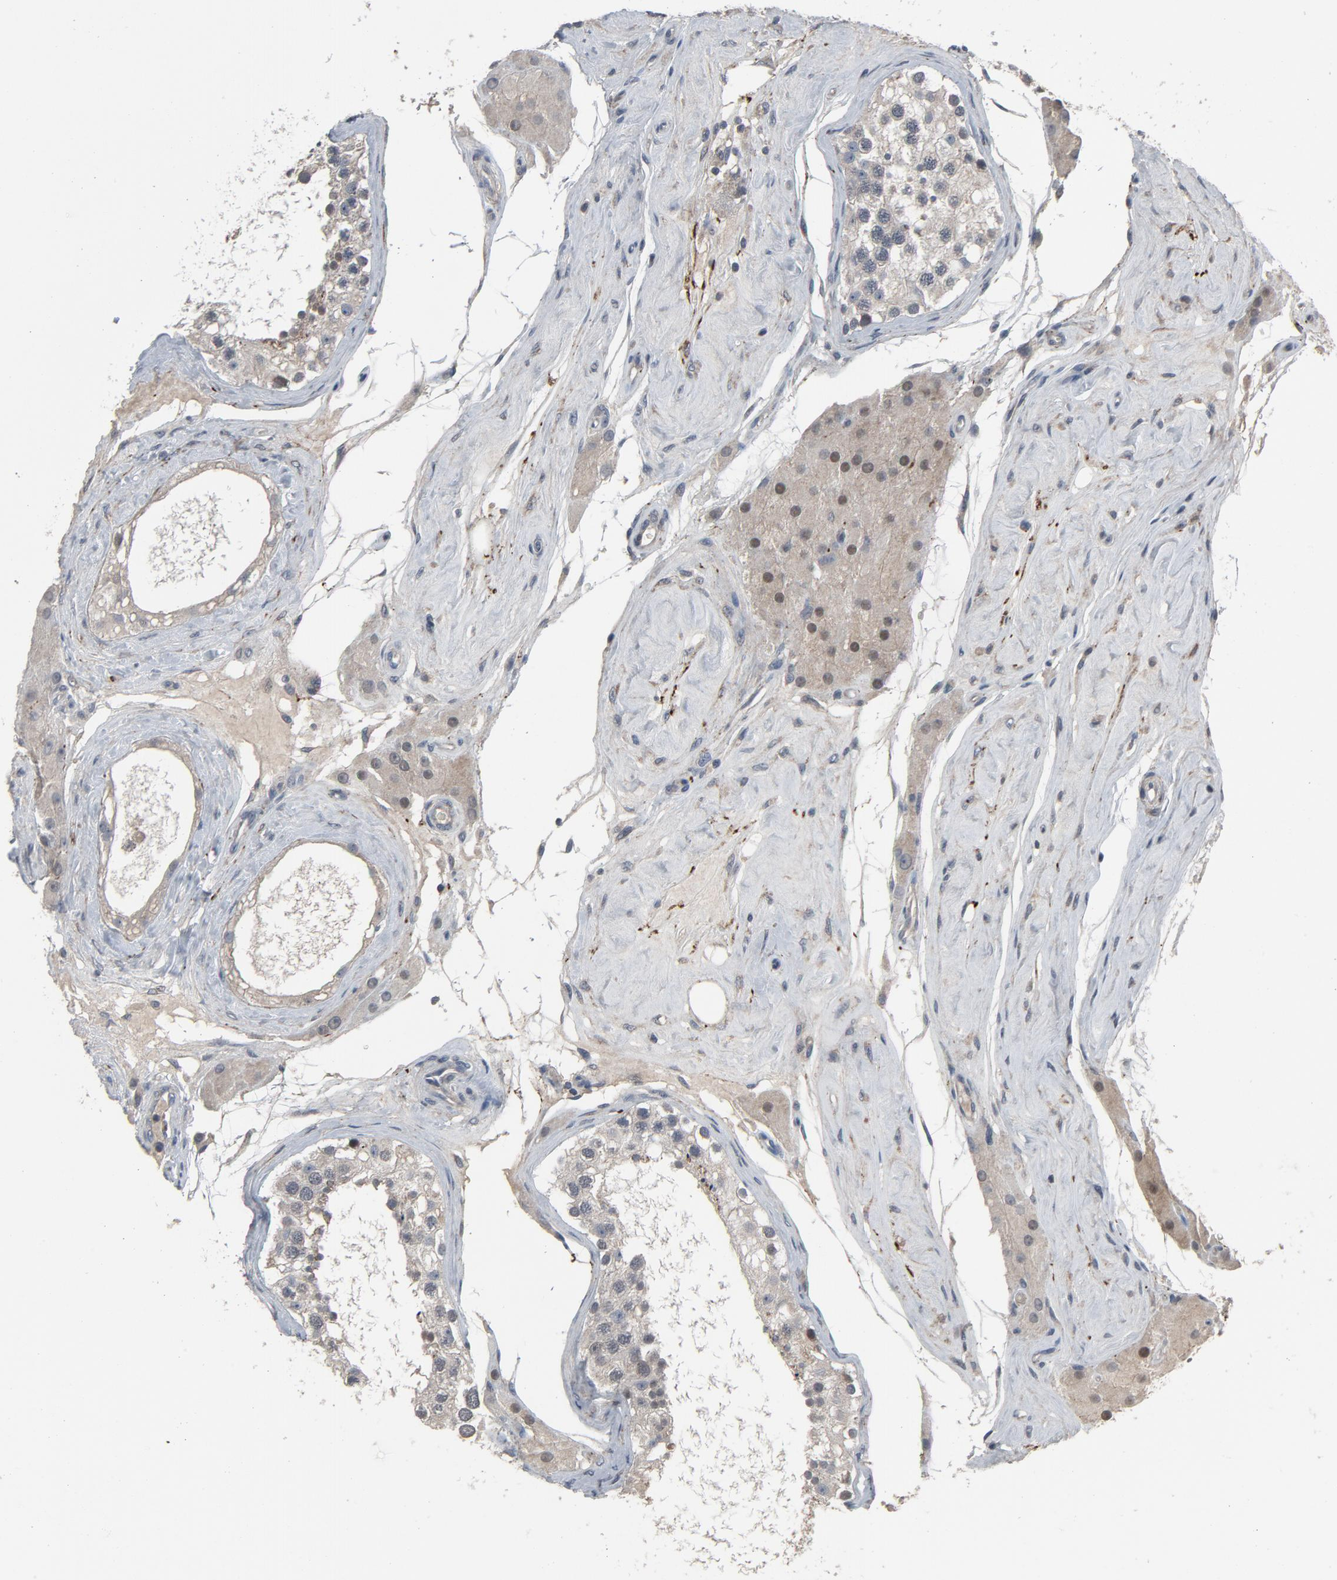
{"staining": {"intensity": "negative", "quantity": "none", "location": "none"}, "tissue": "testis", "cell_type": "Cells in seminiferous ducts", "image_type": "normal", "snomed": [{"axis": "morphology", "description": "Normal tissue, NOS"}, {"axis": "topography", "description": "Testis"}], "caption": "A high-resolution photomicrograph shows immunohistochemistry staining of benign testis, which displays no significant expression in cells in seminiferous ducts.", "gene": "PDZD4", "patient": {"sex": "male", "age": 68}}